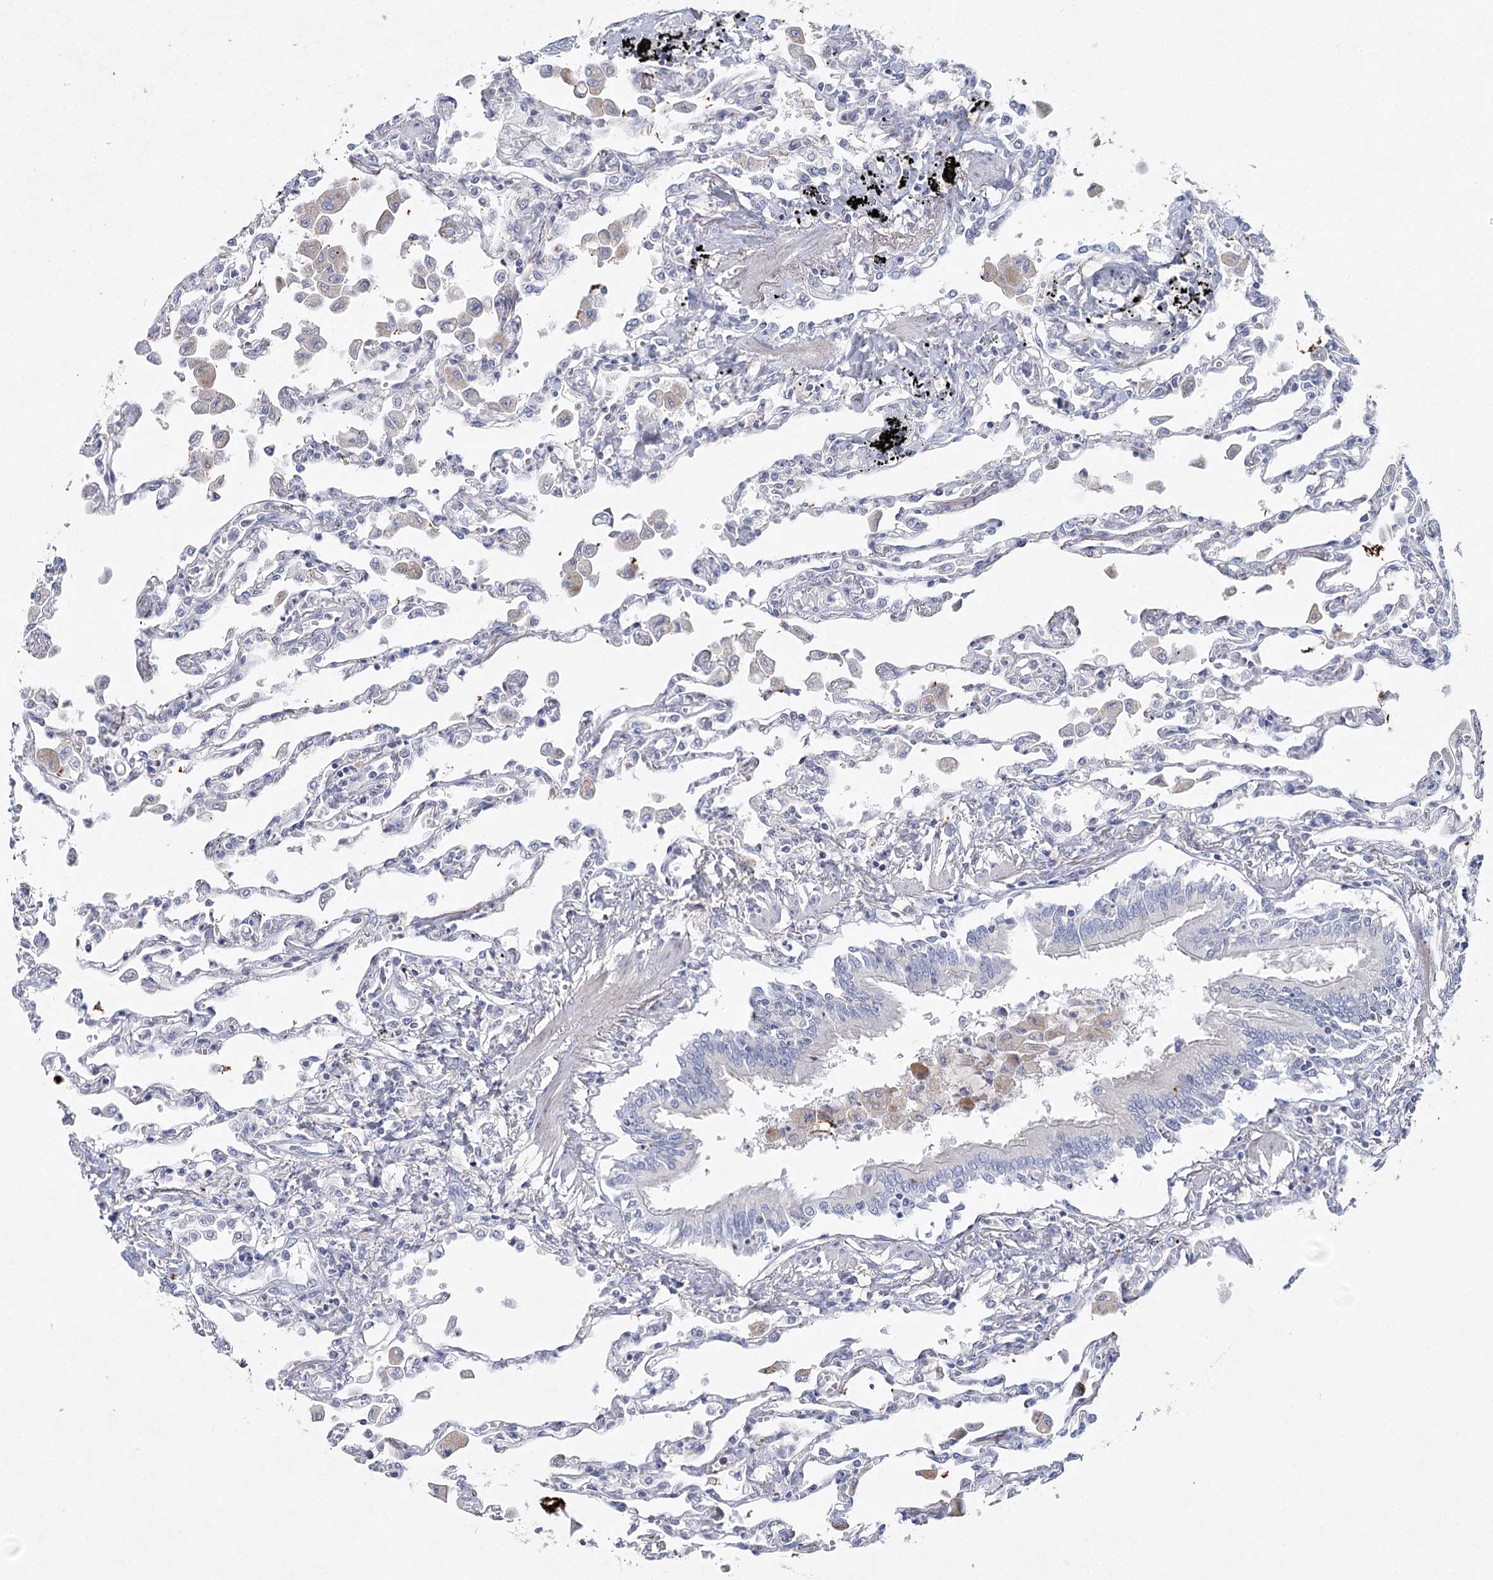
{"staining": {"intensity": "negative", "quantity": "none", "location": "none"}, "tissue": "lung", "cell_type": "Alveolar cells", "image_type": "normal", "snomed": [{"axis": "morphology", "description": "Normal tissue, NOS"}, {"axis": "topography", "description": "Bronchus"}, {"axis": "topography", "description": "Lung"}], "caption": "An IHC histopathology image of normal lung is shown. There is no staining in alveolar cells of lung.", "gene": "MAP3K13", "patient": {"sex": "female", "age": 49}}